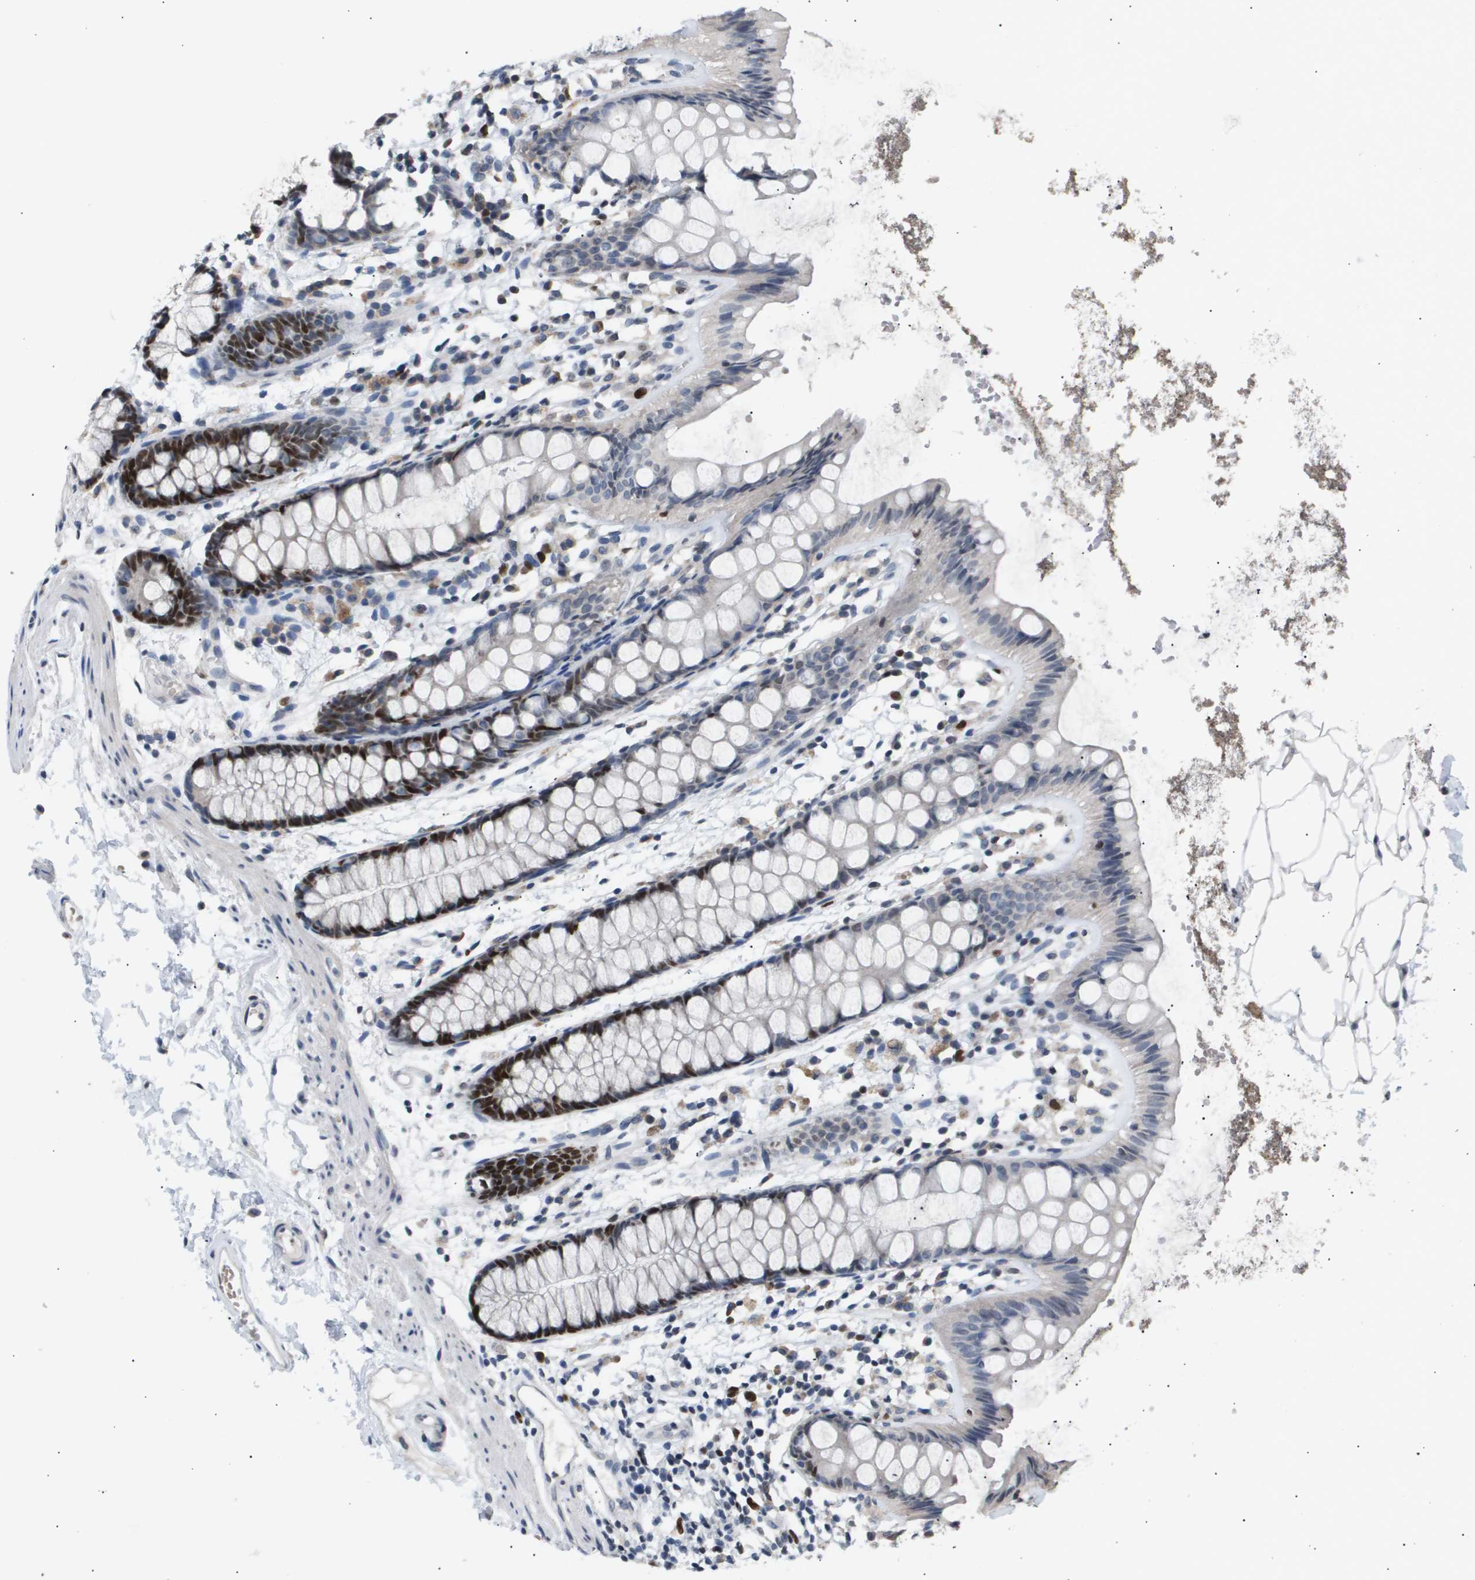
{"staining": {"intensity": "strong", "quantity": "25%-75%", "location": "nuclear"}, "tissue": "rectum", "cell_type": "Glandular cells", "image_type": "normal", "snomed": [{"axis": "morphology", "description": "Normal tissue, NOS"}, {"axis": "topography", "description": "Rectum"}], "caption": "Rectum stained with immunohistochemistry (IHC) demonstrates strong nuclear expression in about 25%-75% of glandular cells.", "gene": "ANAPC2", "patient": {"sex": "female", "age": 66}}